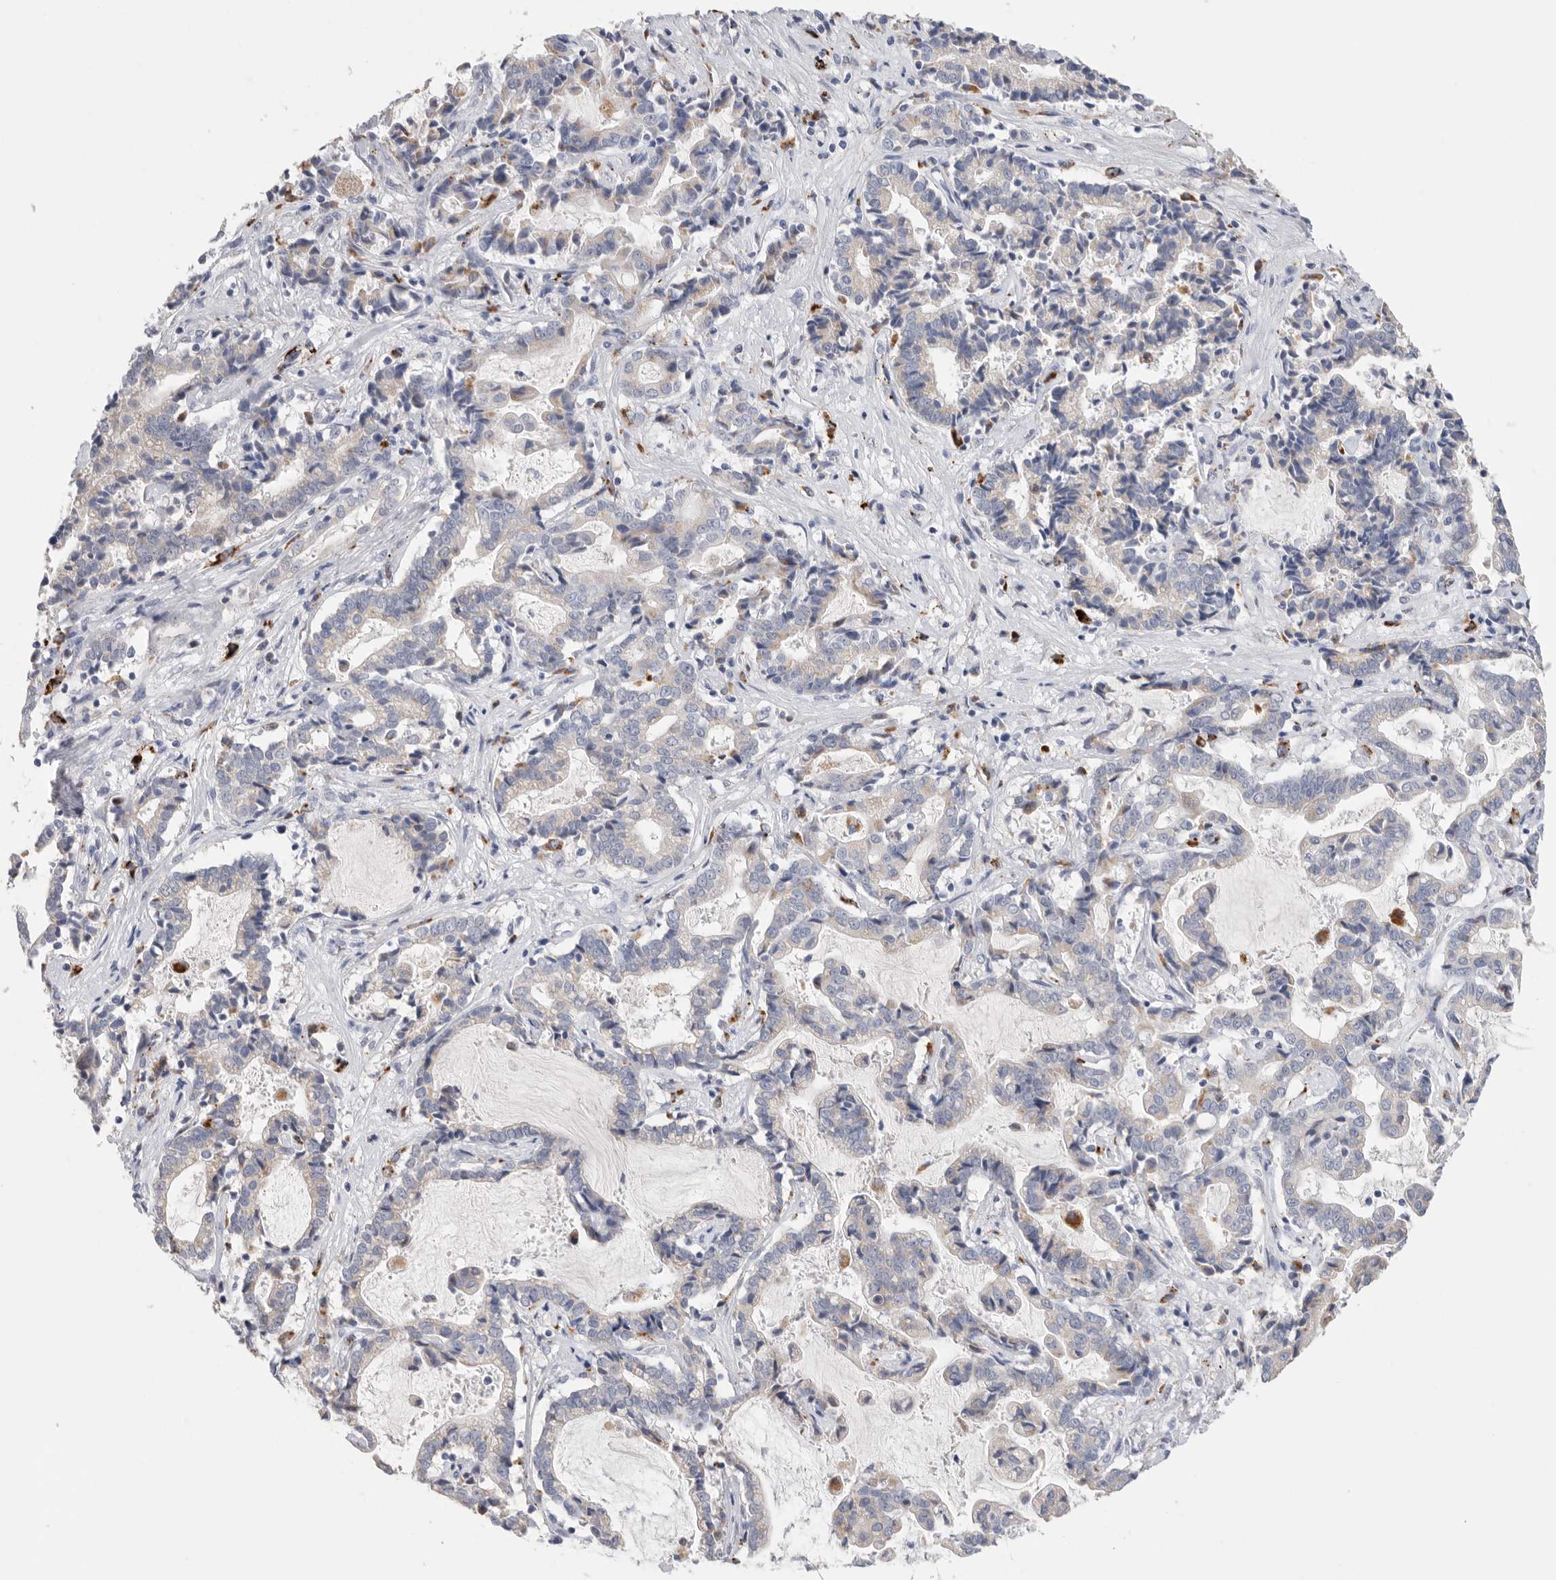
{"staining": {"intensity": "weak", "quantity": "<25%", "location": "cytoplasmic/membranous"}, "tissue": "liver cancer", "cell_type": "Tumor cells", "image_type": "cancer", "snomed": [{"axis": "morphology", "description": "Cholangiocarcinoma"}, {"axis": "topography", "description": "Liver"}], "caption": "Tumor cells show no significant expression in liver cancer.", "gene": "GGH", "patient": {"sex": "male", "age": 57}}